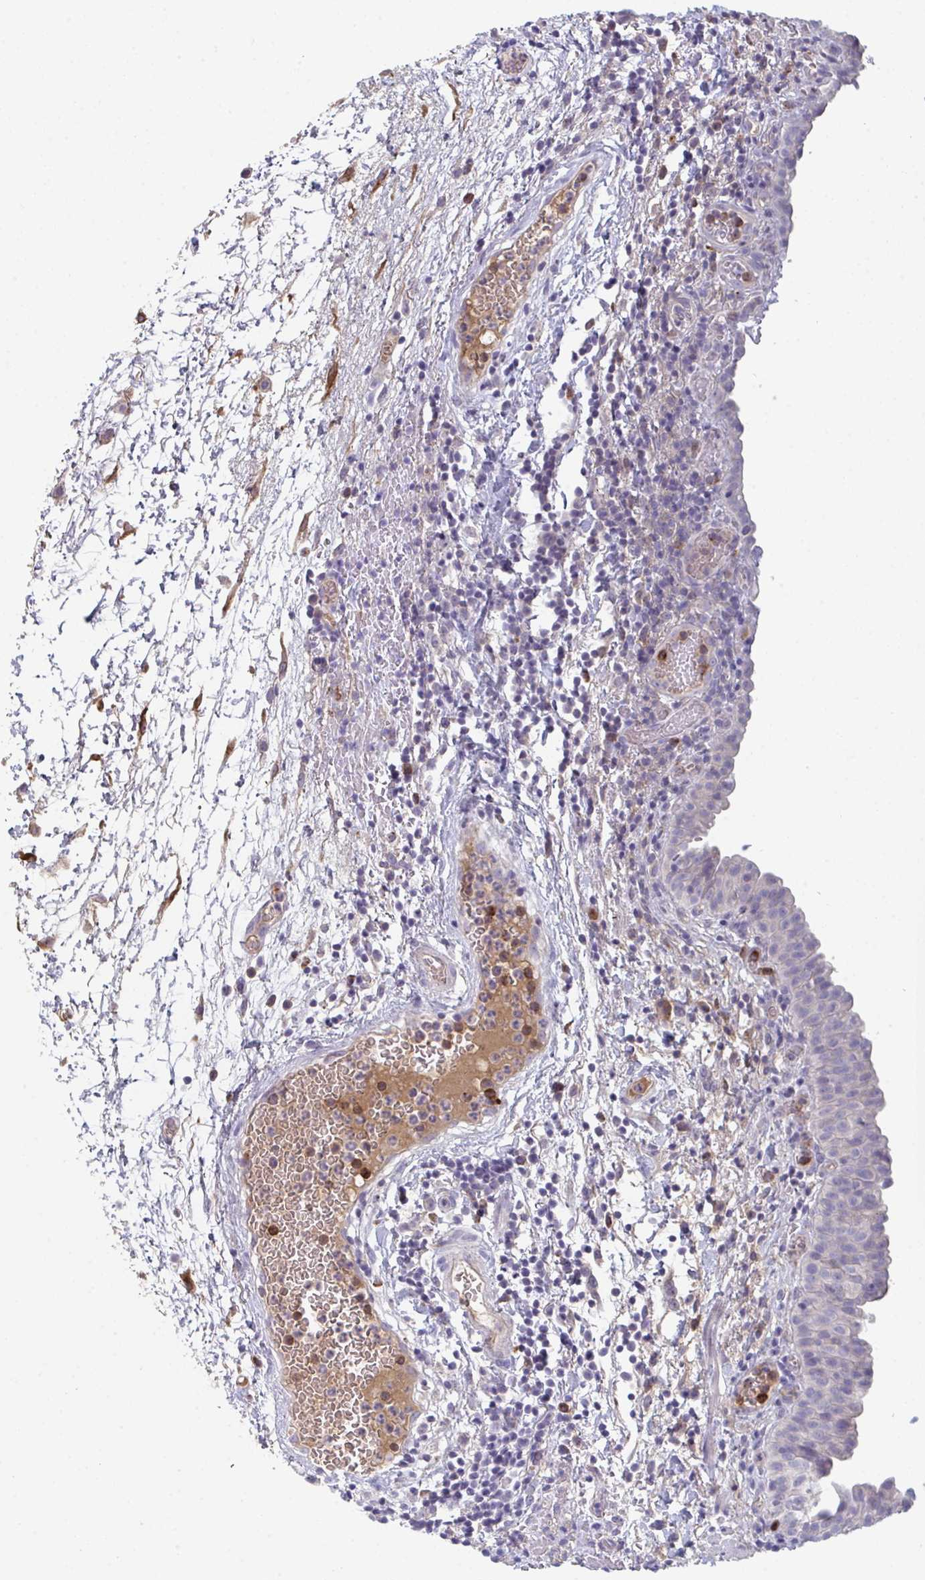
{"staining": {"intensity": "negative", "quantity": "none", "location": "none"}, "tissue": "urinary bladder", "cell_type": "Urothelial cells", "image_type": "normal", "snomed": [{"axis": "morphology", "description": "Normal tissue, NOS"}, {"axis": "morphology", "description": "Inflammation, NOS"}, {"axis": "topography", "description": "Urinary bladder"}], "caption": "Immunohistochemical staining of unremarkable human urinary bladder exhibits no significant expression in urothelial cells. Nuclei are stained in blue.", "gene": "HGFAC", "patient": {"sex": "male", "age": 57}}